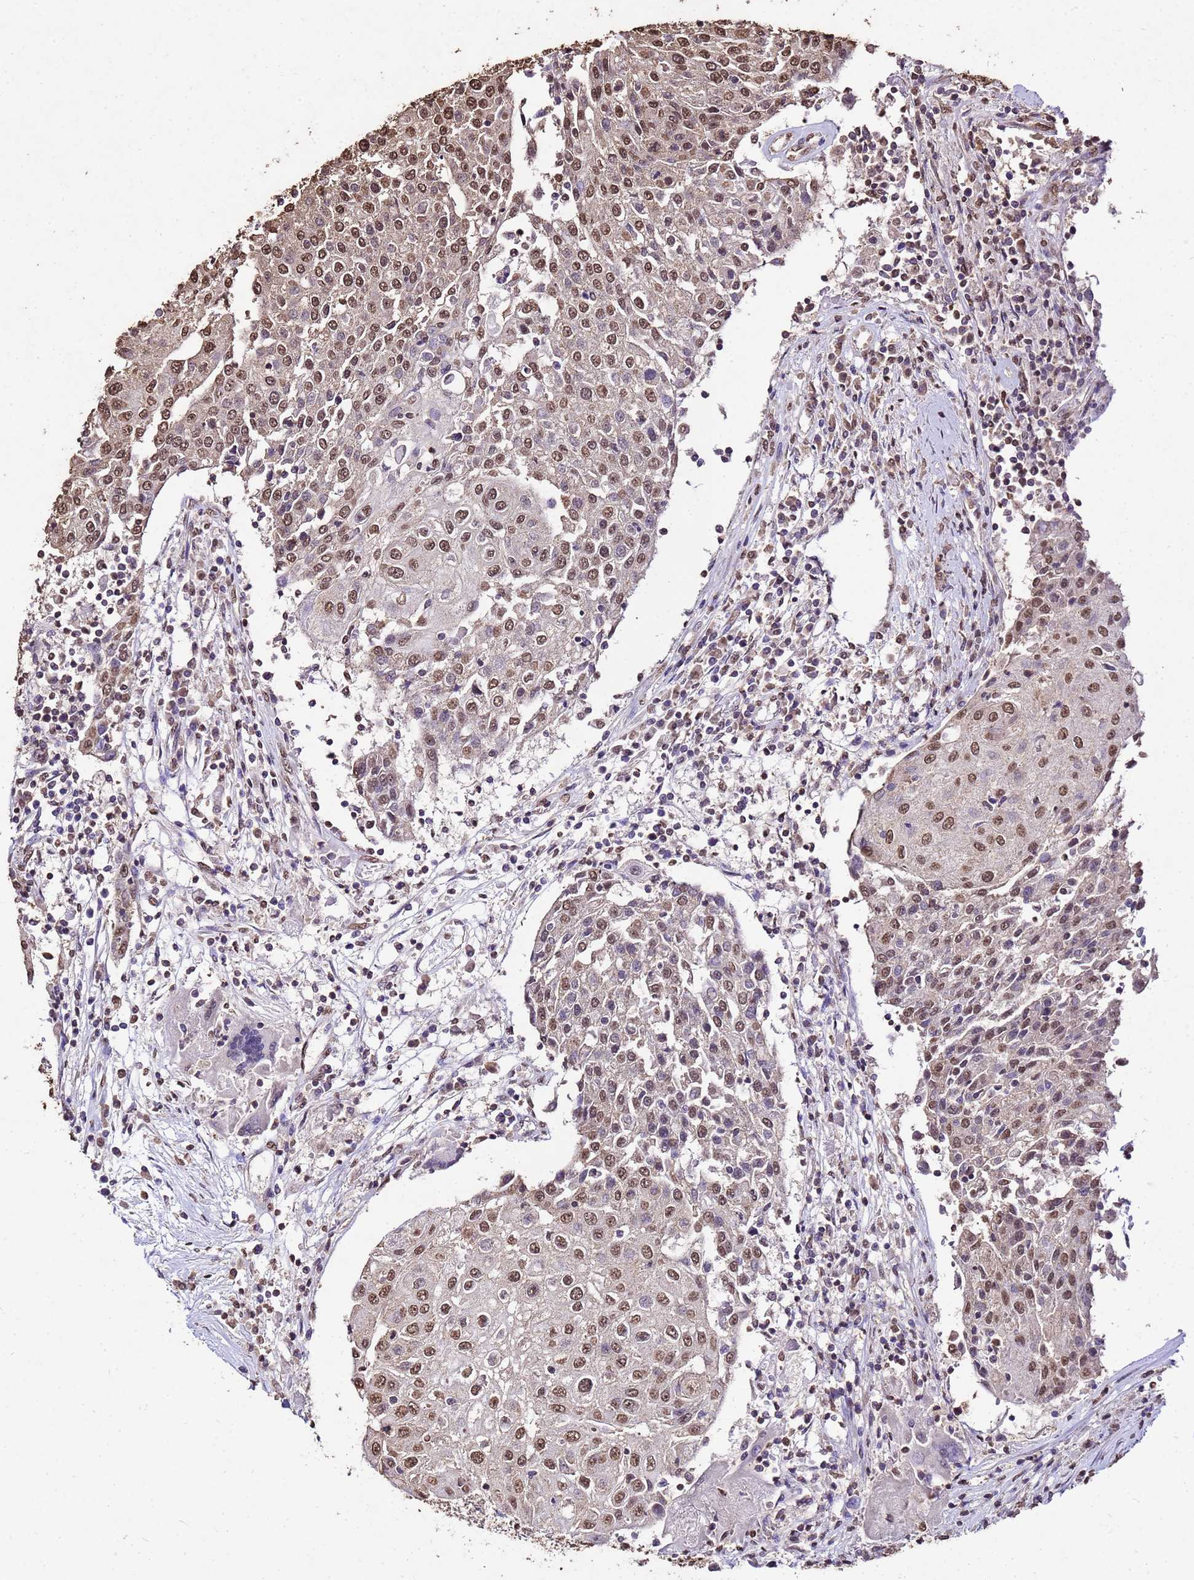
{"staining": {"intensity": "moderate", "quantity": ">75%", "location": "nuclear"}, "tissue": "urothelial cancer", "cell_type": "Tumor cells", "image_type": "cancer", "snomed": [{"axis": "morphology", "description": "Urothelial carcinoma, High grade"}, {"axis": "topography", "description": "Urinary bladder"}], "caption": "Moderate nuclear staining is present in about >75% of tumor cells in urothelial carcinoma (high-grade). (Brightfield microscopy of DAB IHC at high magnification).", "gene": "MYOCD", "patient": {"sex": "female", "age": 85}}